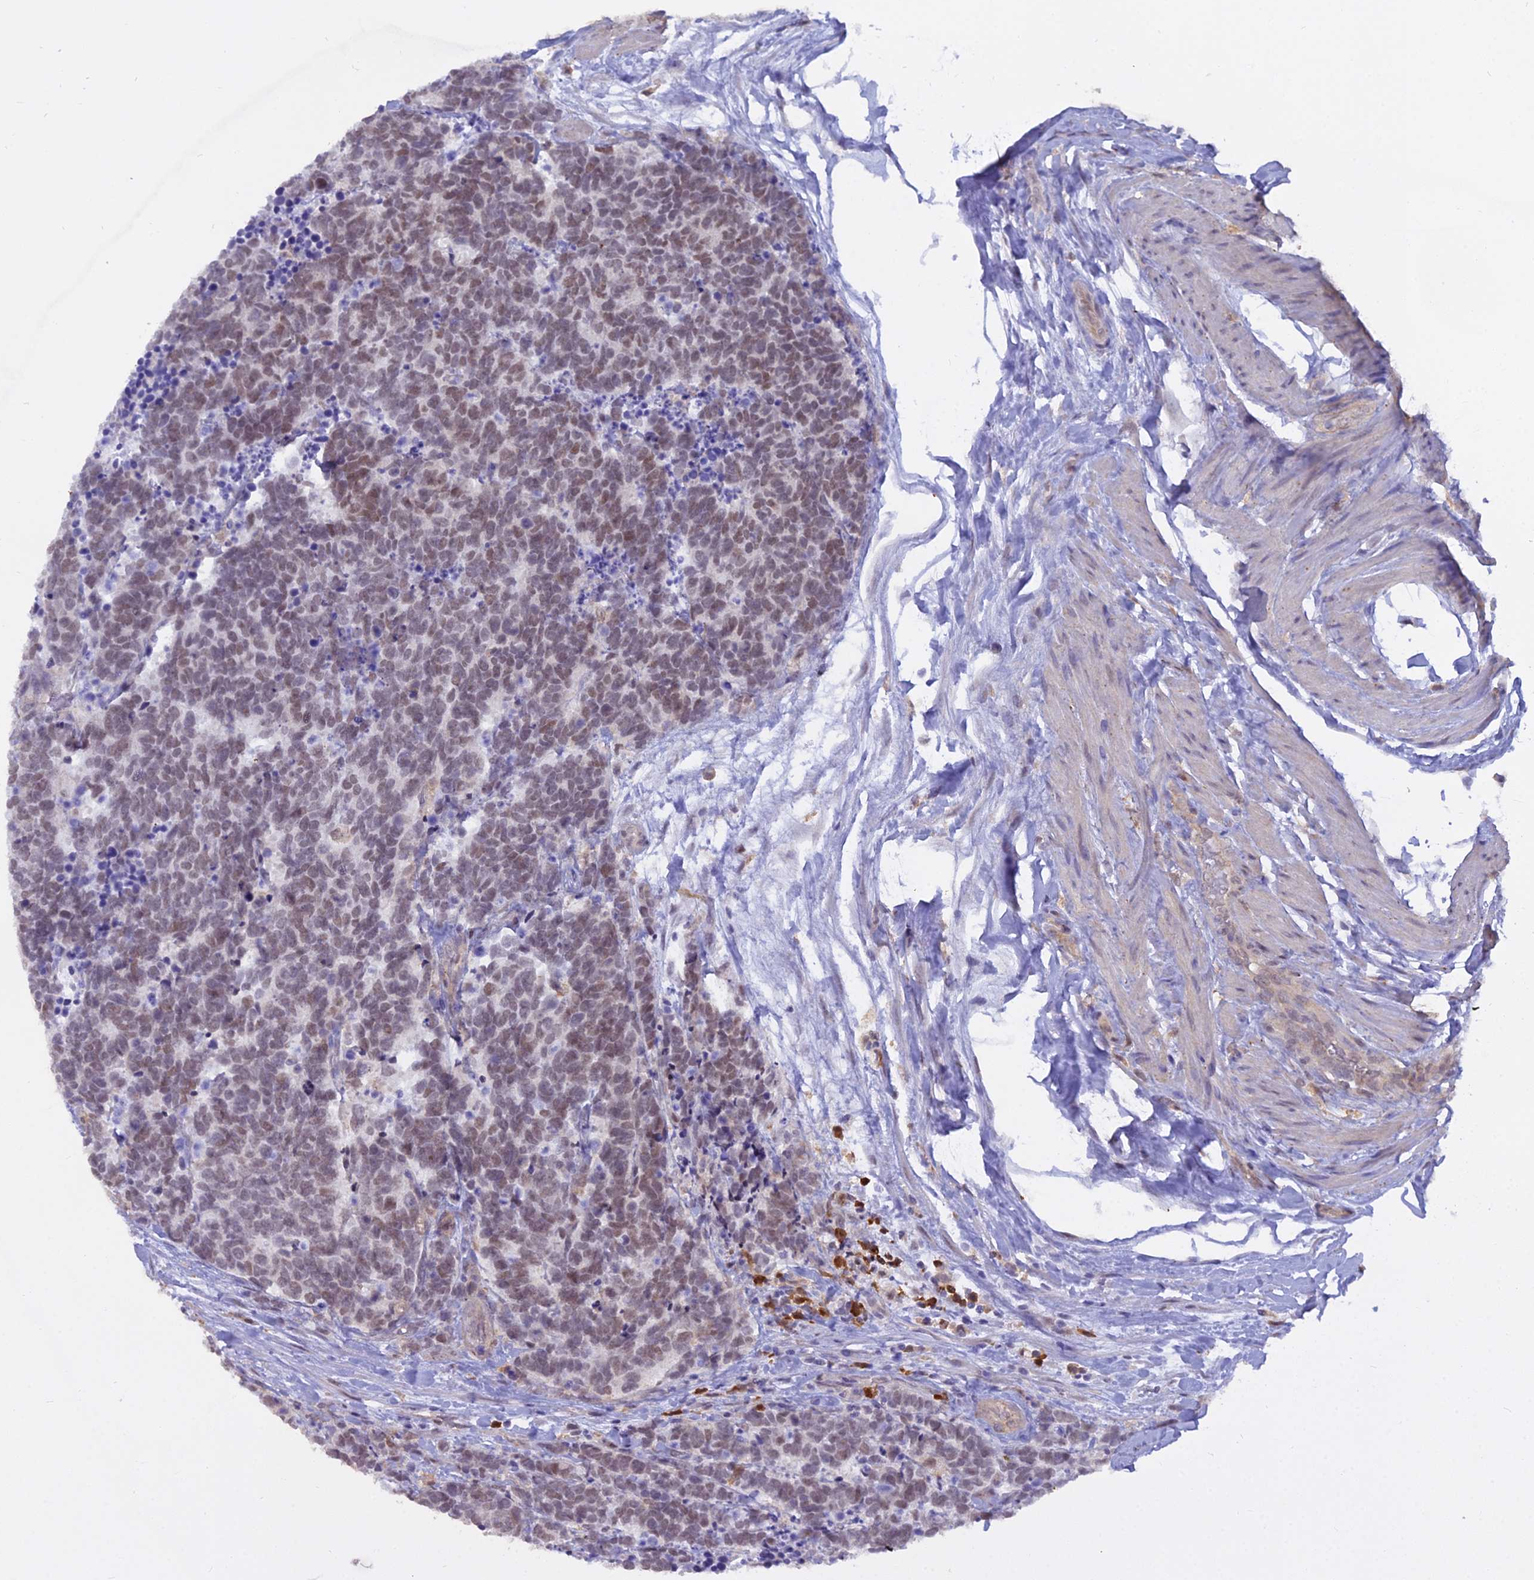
{"staining": {"intensity": "moderate", "quantity": ">75%", "location": "nuclear"}, "tissue": "carcinoid", "cell_type": "Tumor cells", "image_type": "cancer", "snomed": [{"axis": "morphology", "description": "Carcinoma, NOS"}, {"axis": "morphology", "description": "Carcinoid, malignant, NOS"}, {"axis": "topography", "description": "Prostate"}], "caption": "Carcinoid stained for a protein shows moderate nuclear positivity in tumor cells.", "gene": "BLNK", "patient": {"sex": "male", "age": 57}}